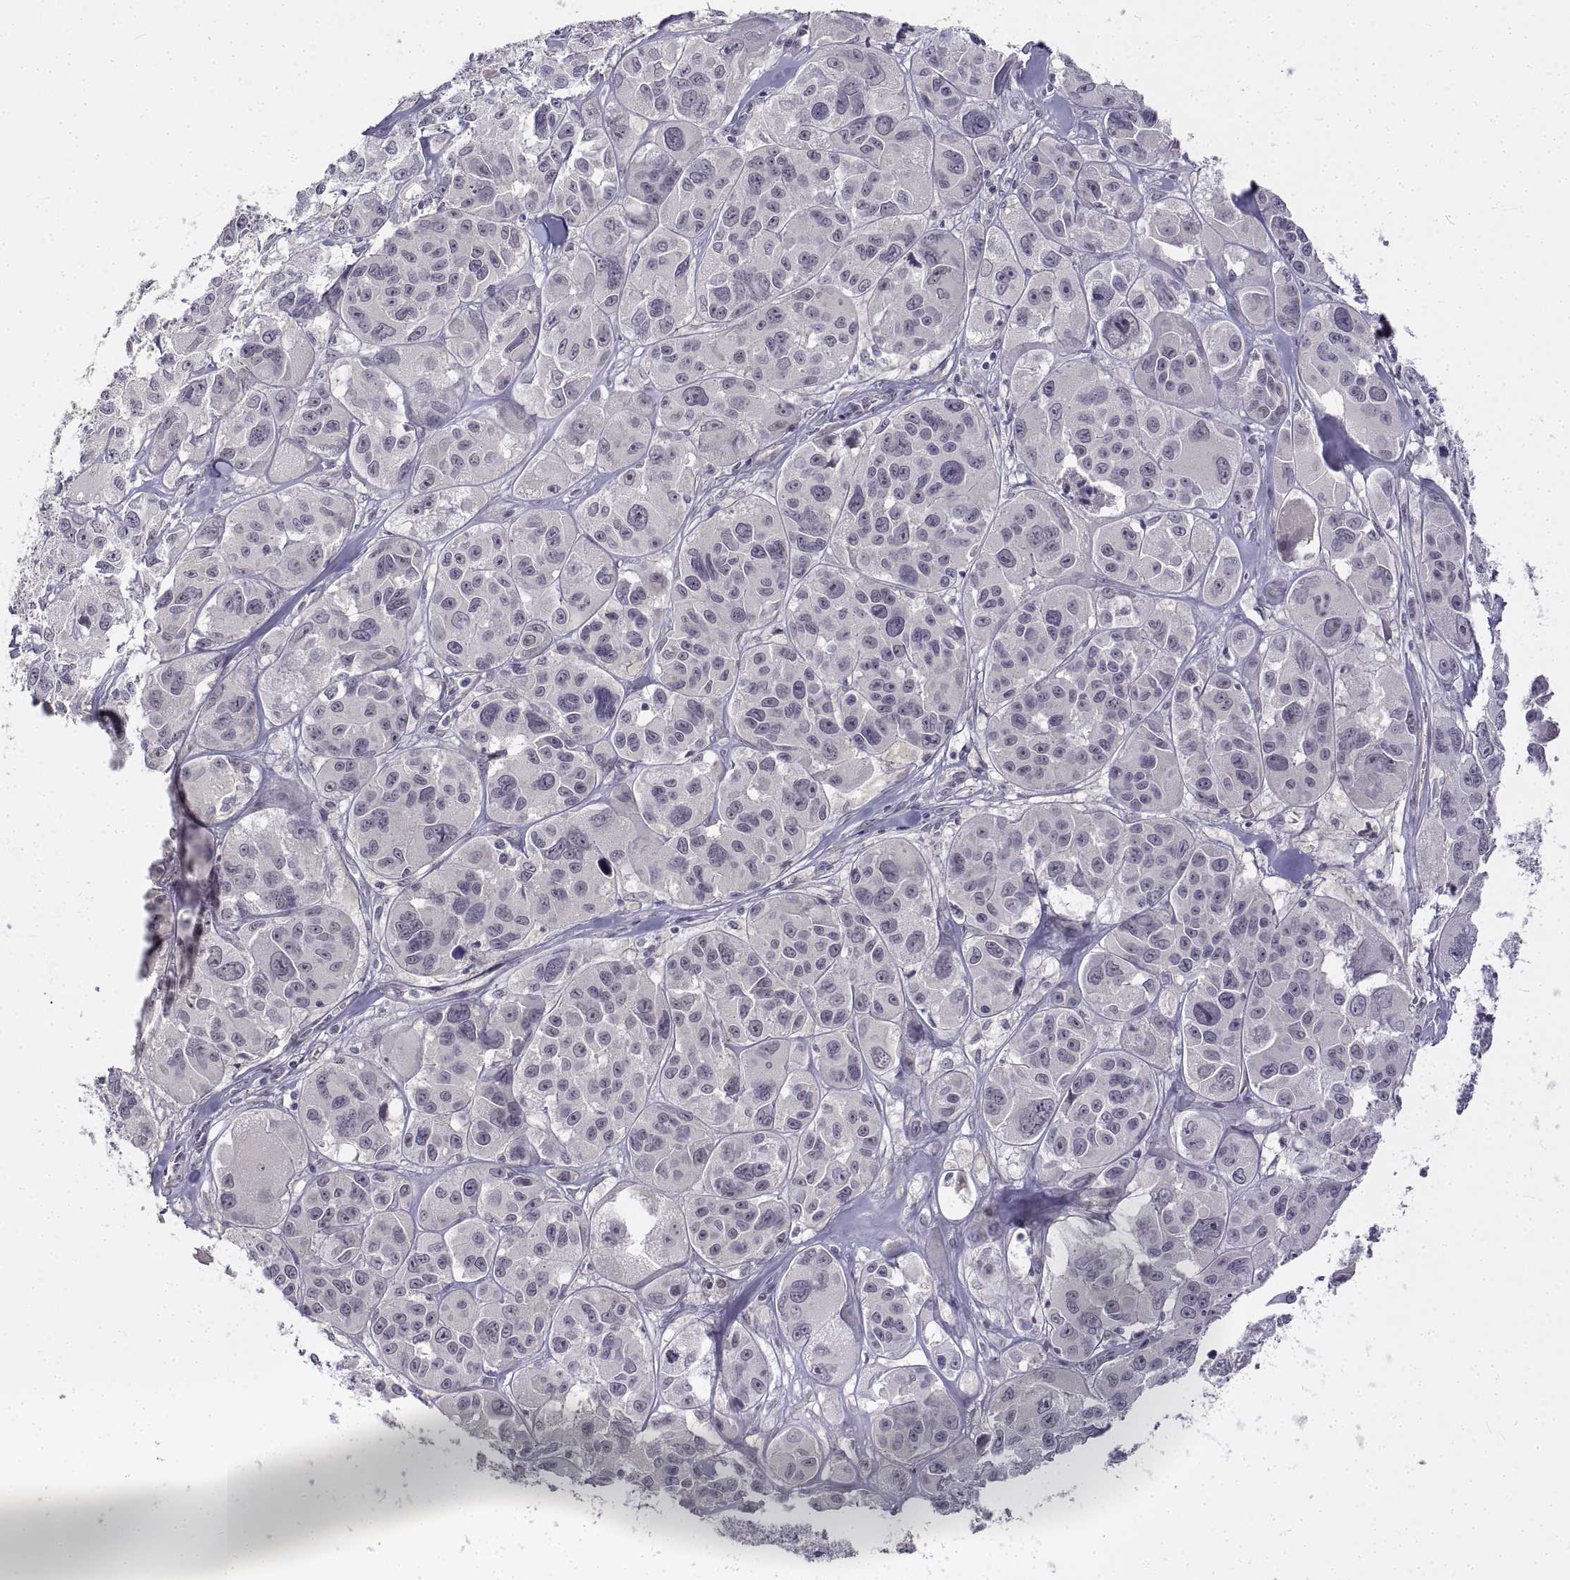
{"staining": {"intensity": "negative", "quantity": "none", "location": "none"}, "tissue": "melanoma", "cell_type": "Tumor cells", "image_type": "cancer", "snomed": [{"axis": "morphology", "description": "Malignant melanoma, NOS"}, {"axis": "topography", "description": "Skin"}], "caption": "Malignant melanoma was stained to show a protein in brown. There is no significant positivity in tumor cells.", "gene": "ANO2", "patient": {"sex": "female", "age": 66}}